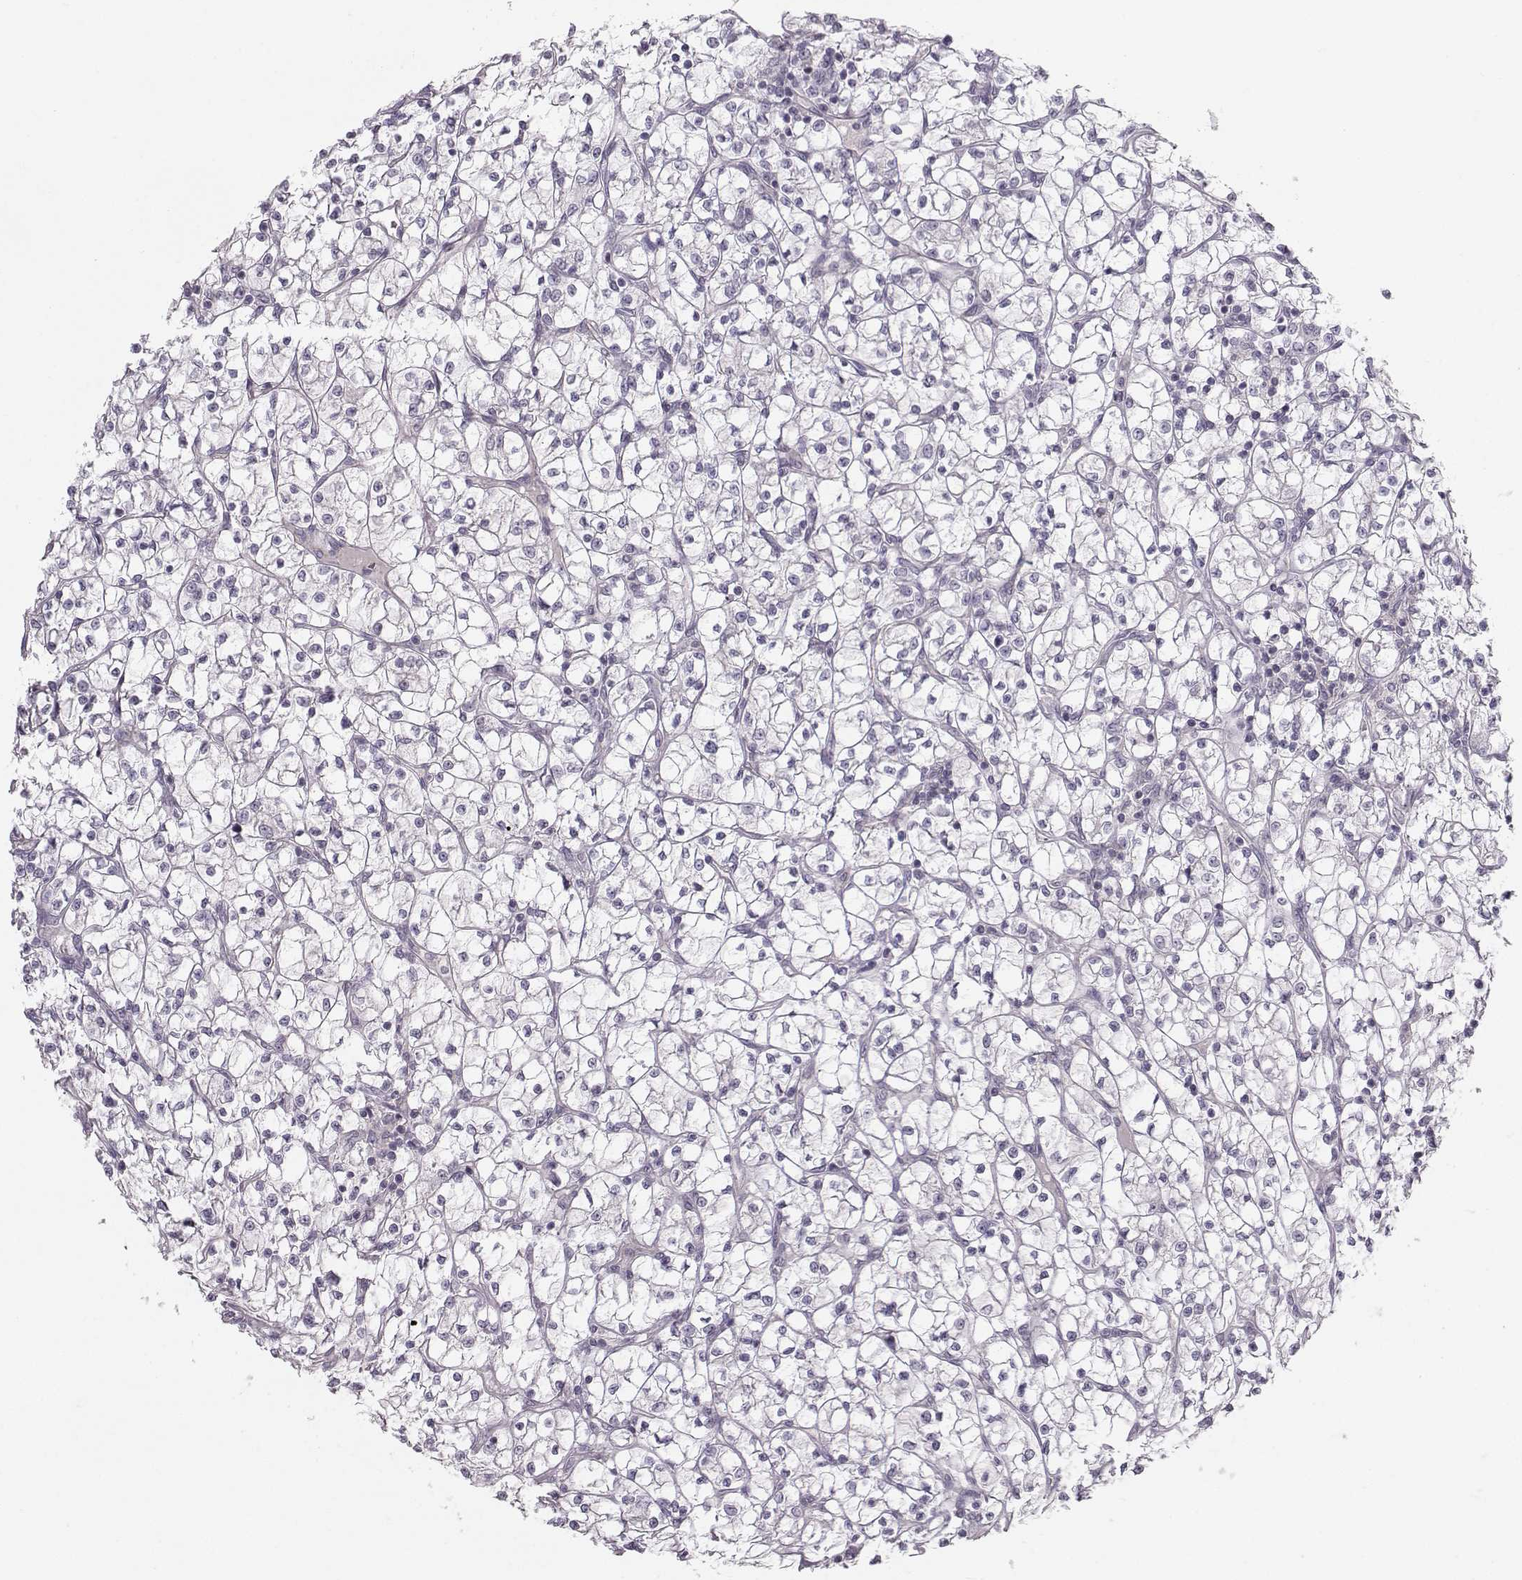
{"staining": {"intensity": "negative", "quantity": "none", "location": "none"}, "tissue": "renal cancer", "cell_type": "Tumor cells", "image_type": "cancer", "snomed": [{"axis": "morphology", "description": "Adenocarcinoma, NOS"}, {"axis": "topography", "description": "Kidney"}], "caption": "Protein analysis of renal cancer (adenocarcinoma) exhibits no significant positivity in tumor cells.", "gene": "MAST1", "patient": {"sex": "female", "age": 64}}